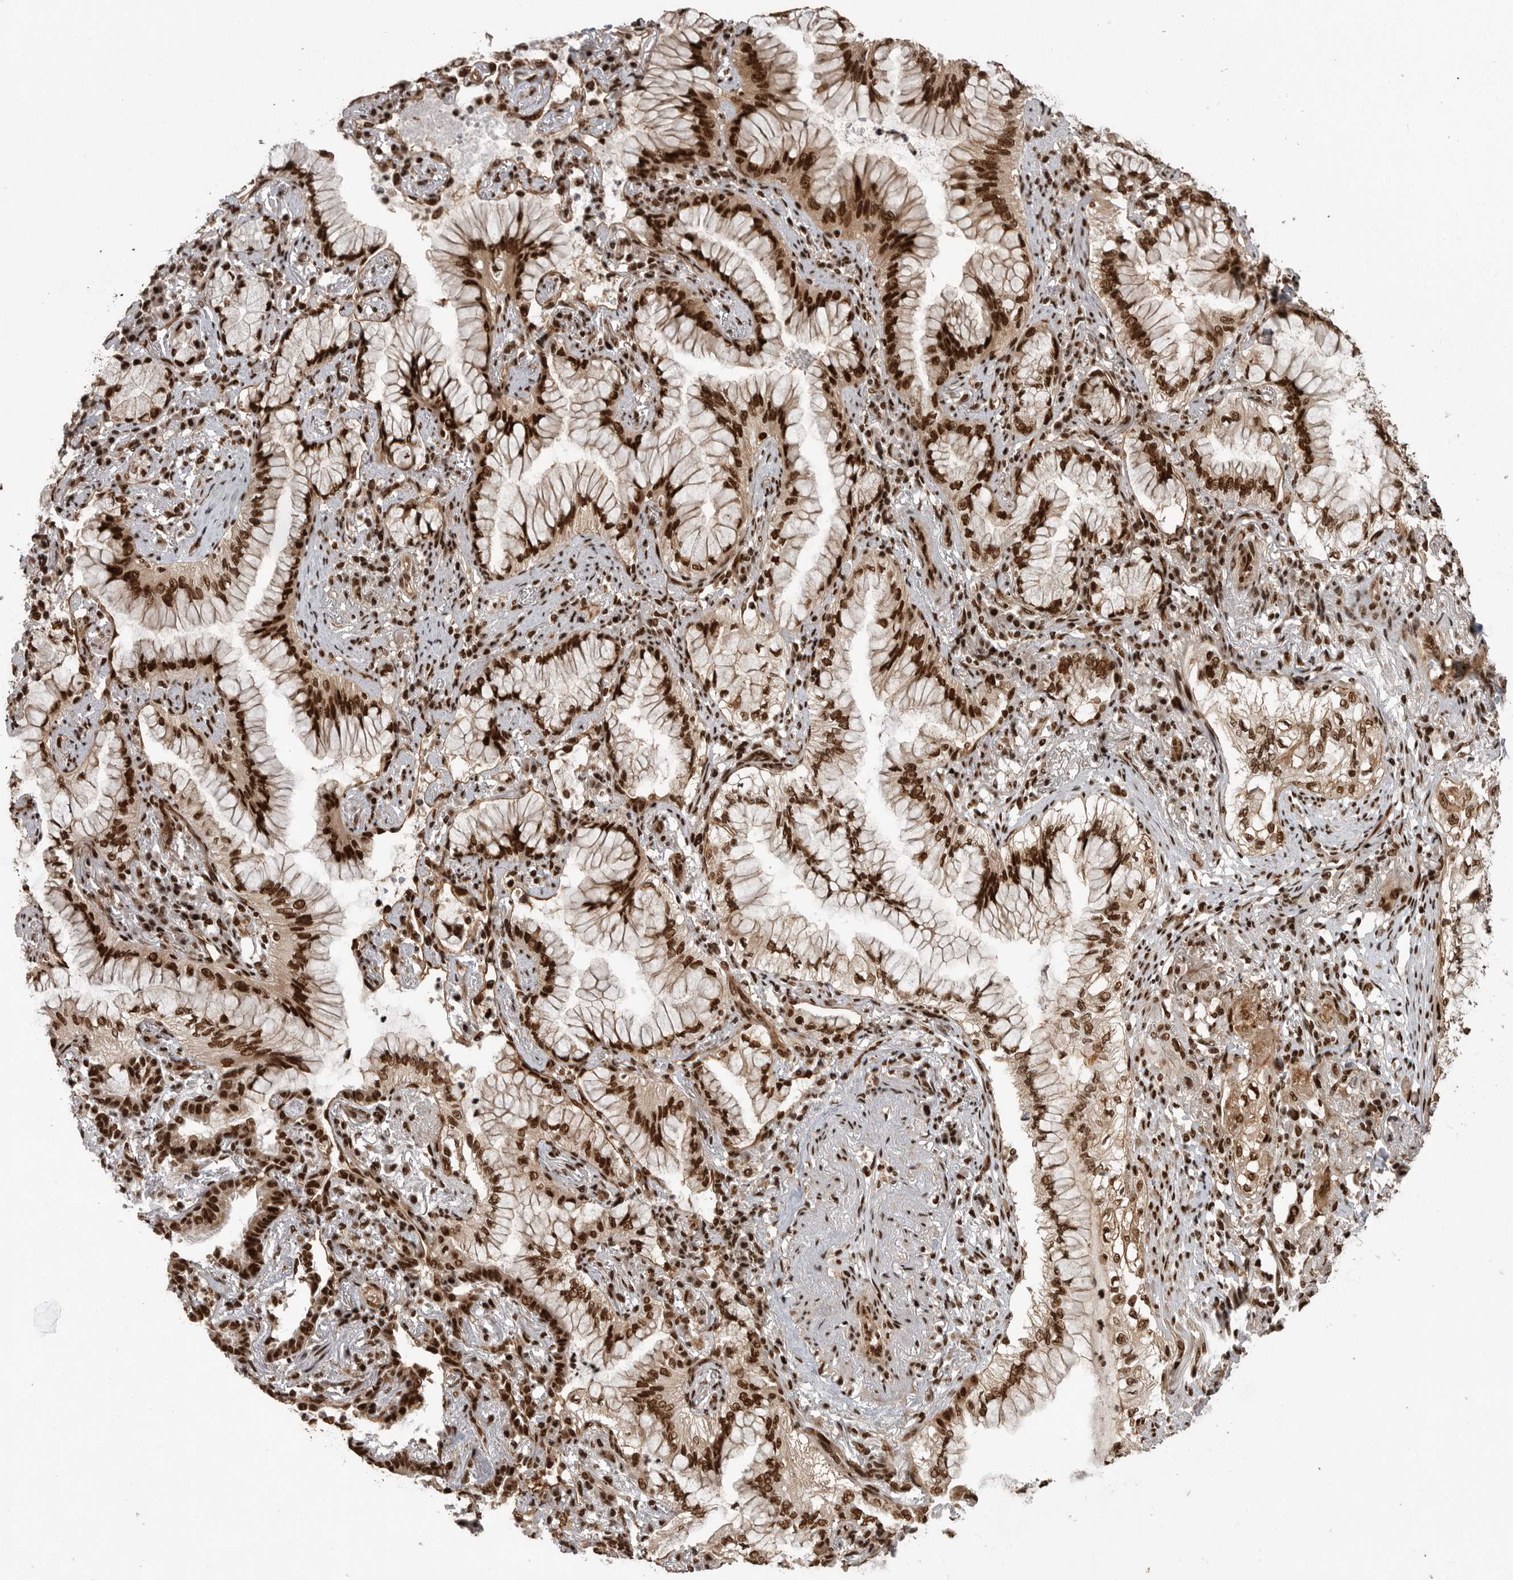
{"staining": {"intensity": "strong", "quantity": ">75%", "location": "nuclear"}, "tissue": "lung cancer", "cell_type": "Tumor cells", "image_type": "cancer", "snomed": [{"axis": "morphology", "description": "Adenocarcinoma, NOS"}, {"axis": "topography", "description": "Lung"}], "caption": "Immunohistochemical staining of human adenocarcinoma (lung) demonstrates high levels of strong nuclear staining in about >75% of tumor cells. The protein is shown in brown color, while the nuclei are stained blue.", "gene": "PPP1R8", "patient": {"sex": "female", "age": 70}}